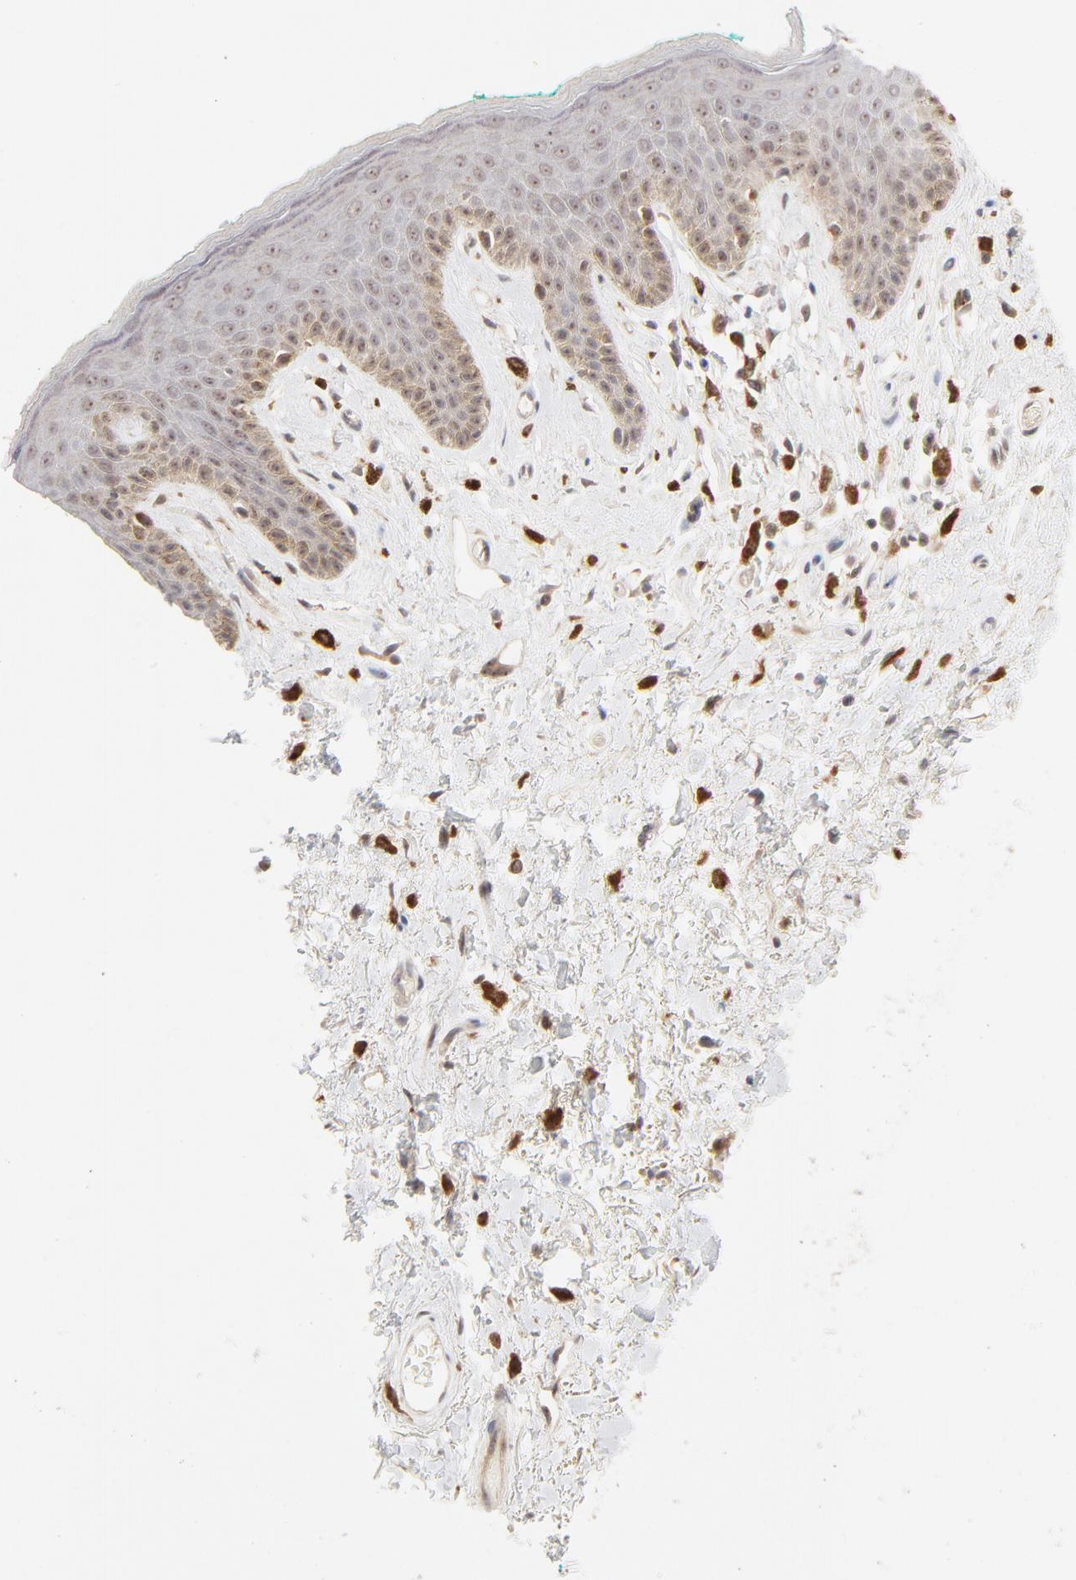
{"staining": {"intensity": "moderate", "quantity": "25%-75%", "location": "cytoplasmic/membranous"}, "tissue": "skin", "cell_type": "Epidermal cells", "image_type": "normal", "snomed": [{"axis": "morphology", "description": "Normal tissue, NOS"}, {"axis": "topography", "description": "Anal"}], "caption": "Immunohistochemistry image of normal skin: skin stained using IHC shows medium levels of moderate protein expression localized specifically in the cytoplasmic/membranous of epidermal cells, appearing as a cytoplasmic/membranous brown color.", "gene": "RAB5C", "patient": {"sex": "male", "age": 74}}